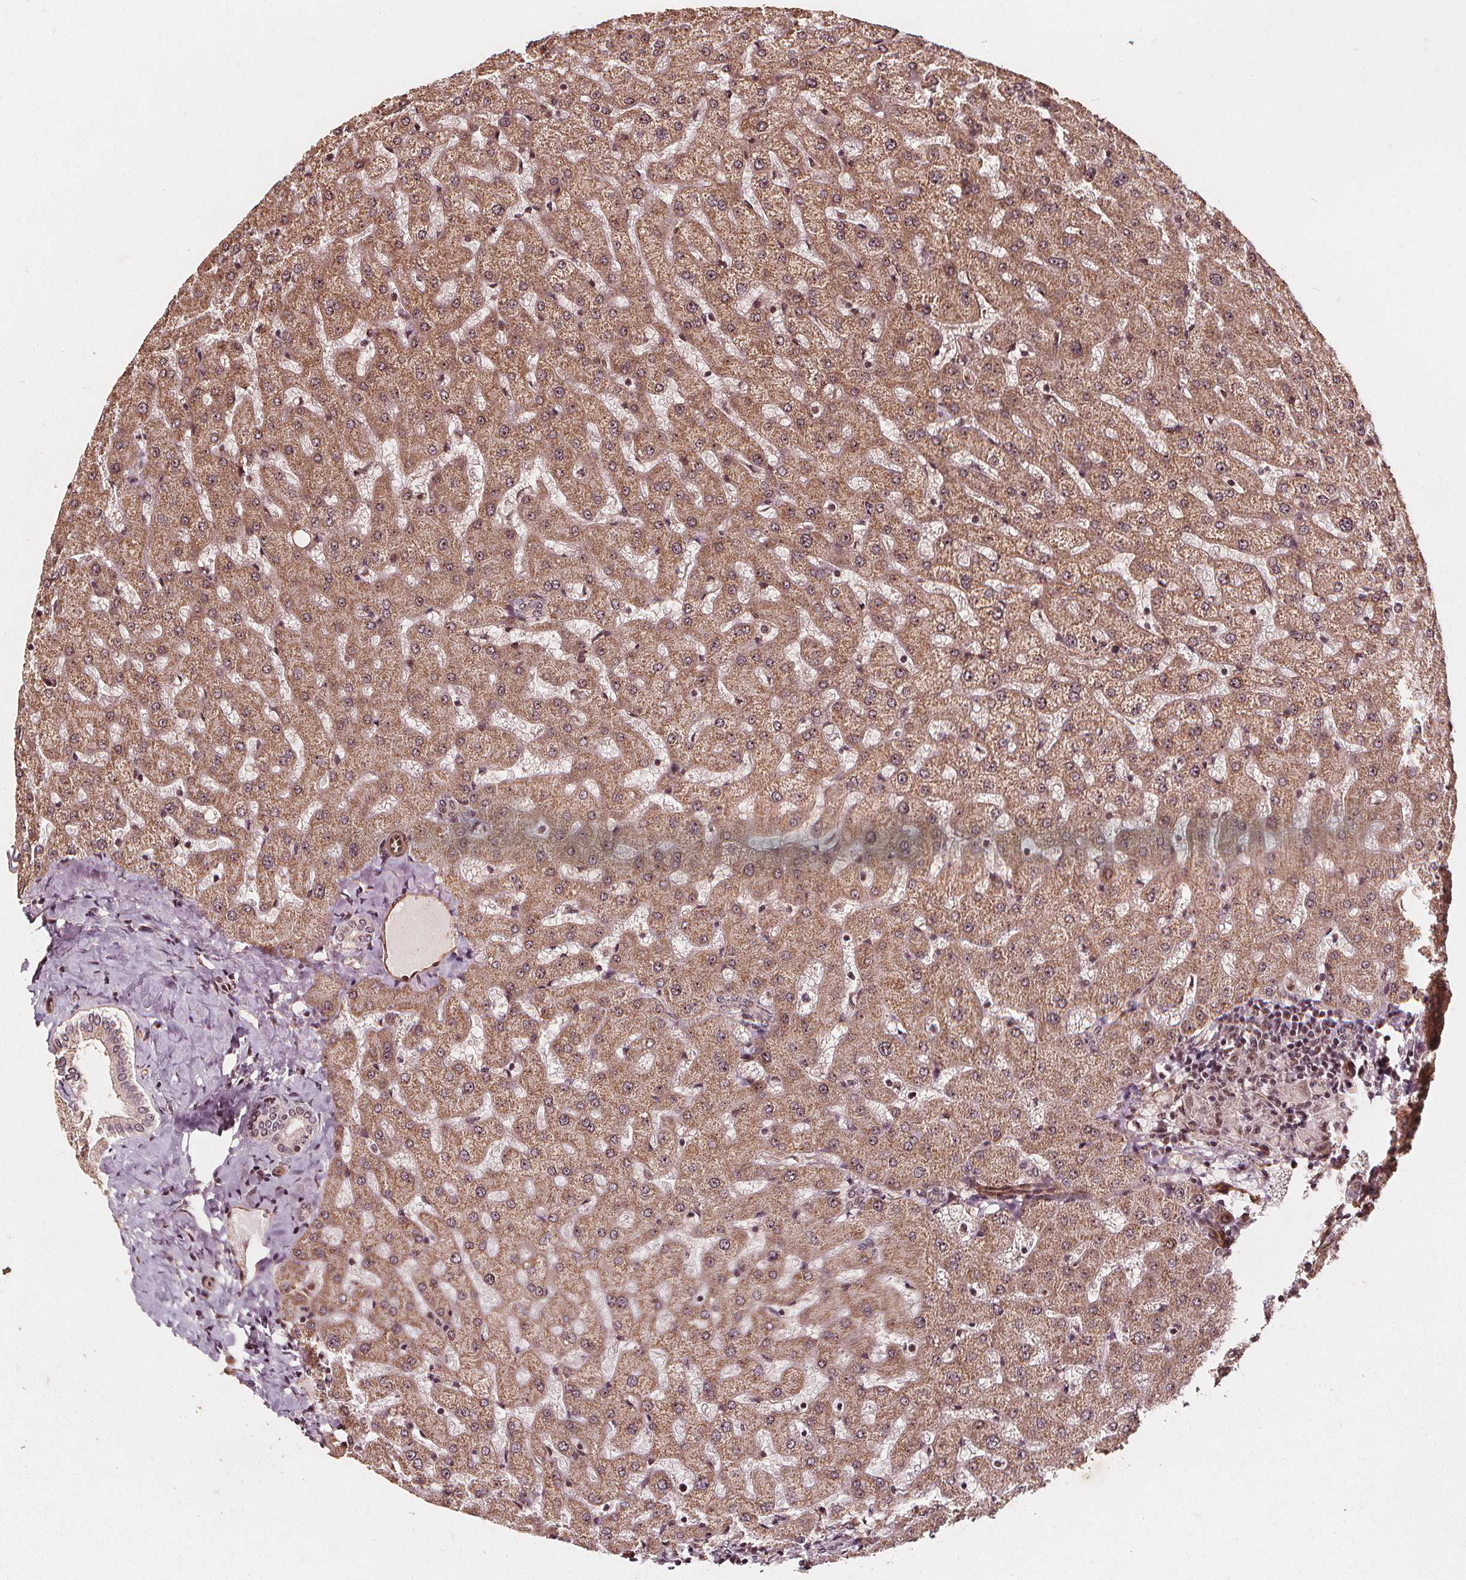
{"staining": {"intensity": "weak", "quantity": "<25%", "location": "cytoplasmic/membranous"}, "tissue": "liver", "cell_type": "Cholangiocytes", "image_type": "normal", "snomed": [{"axis": "morphology", "description": "Normal tissue, NOS"}, {"axis": "topography", "description": "Liver"}], "caption": "Immunohistochemistry (IHC) micrograph of unremarkable liver: liver stained with DAB displays no significant protein expression in cholangiocytes. (IHC, brightfield microscopy, high magnification).", "gene": "EXOSC9", "patient": {"sex": "female", "age": 50}}